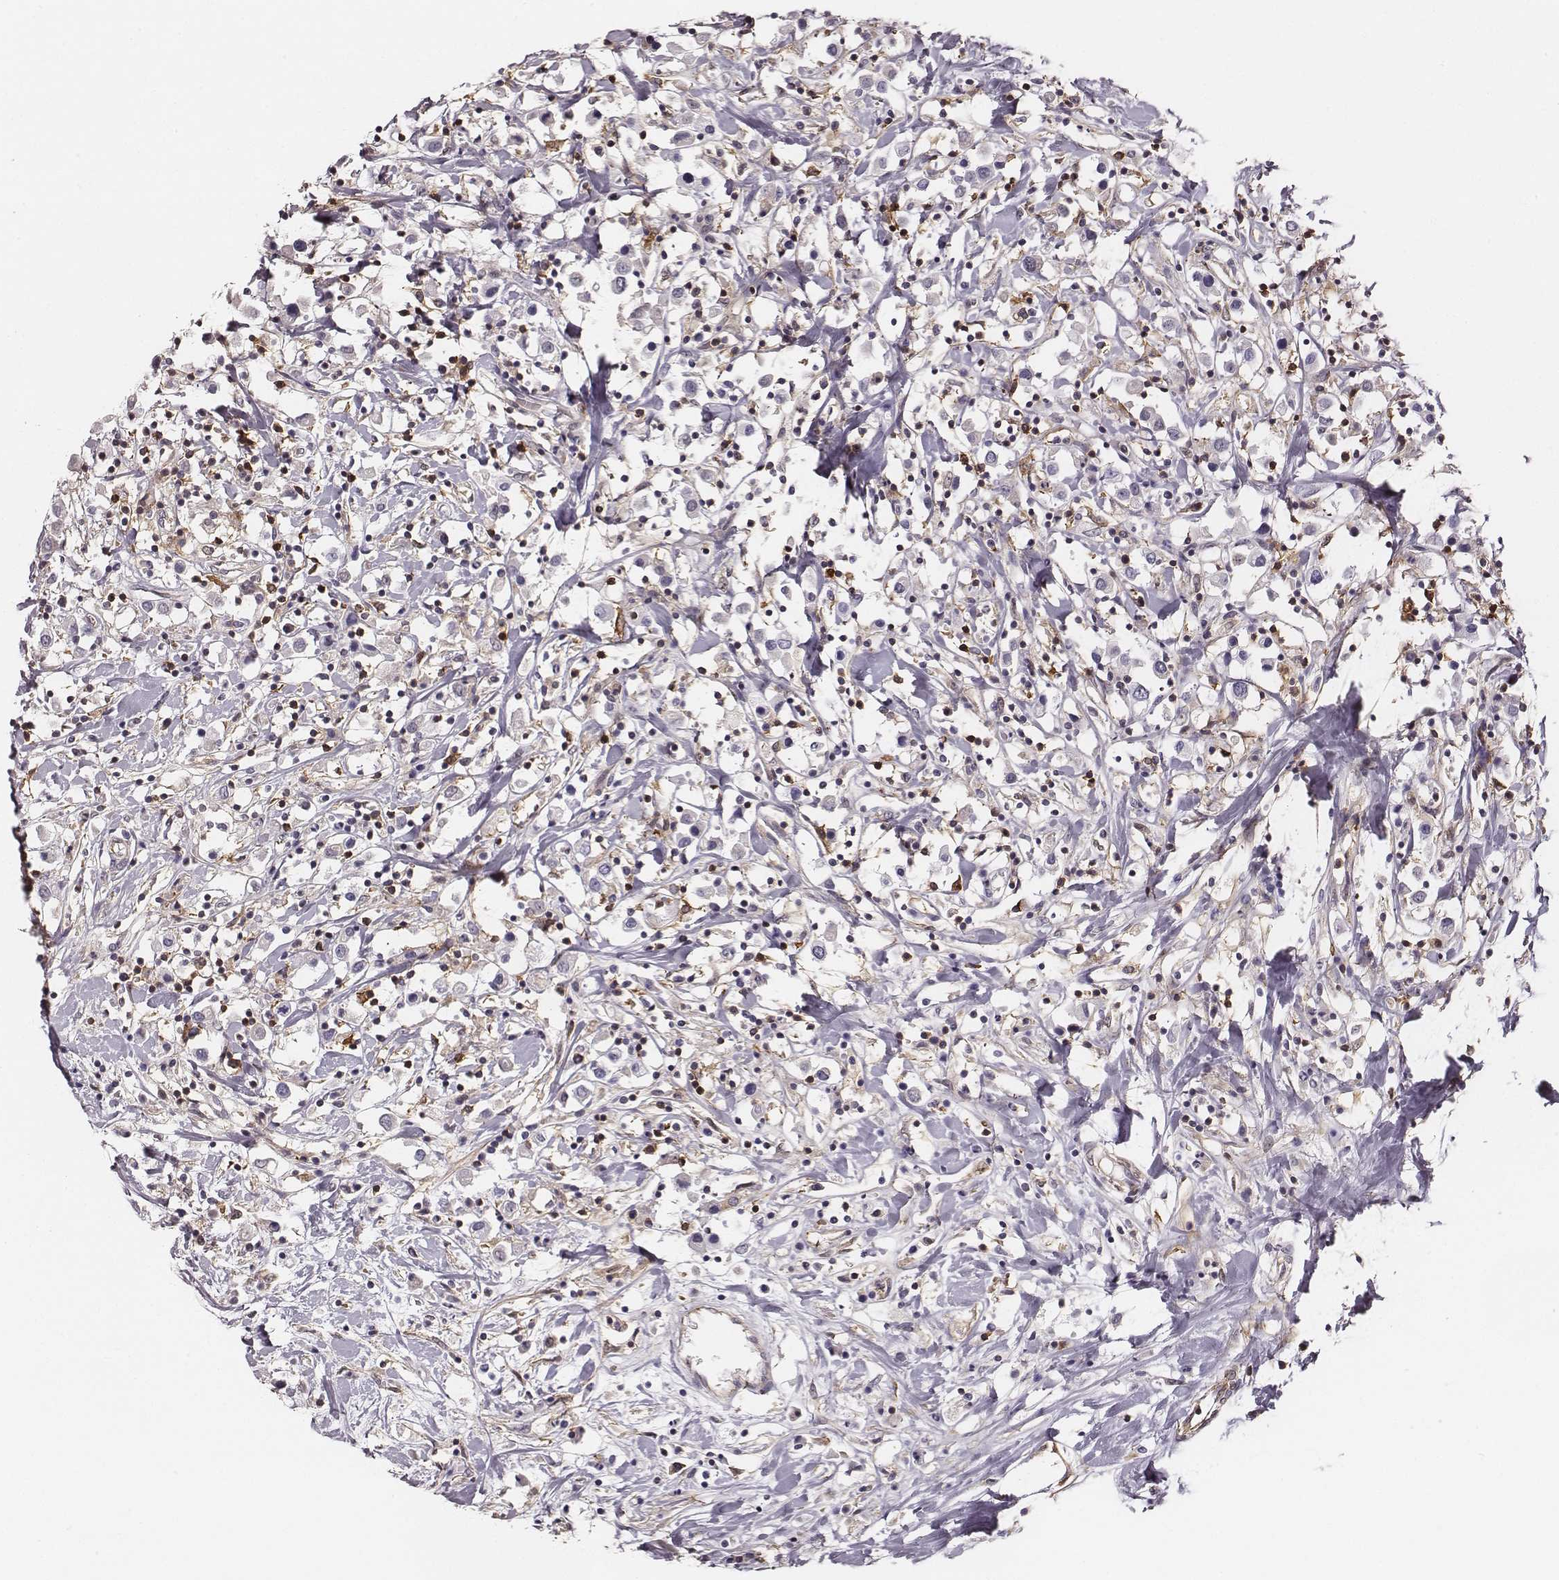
{"staining": {"intensity": "negative", "quantity": "none", "location": "none"}, "tissue": "breast cancer", "cell_type": "Tumor cells", "image_type": "cancer", "snomed": [{"axis": "morphology", "description": "Duct carcinoma"}, {"axis": "topography", "description": "Breast"}], "caption": "Protein analysis of invasive ductal carcinoma (breast) demonstrates no significant positivity in tumor cells.", "gene": "ZYX", "patient": {"sex": "female", "age": 61}}